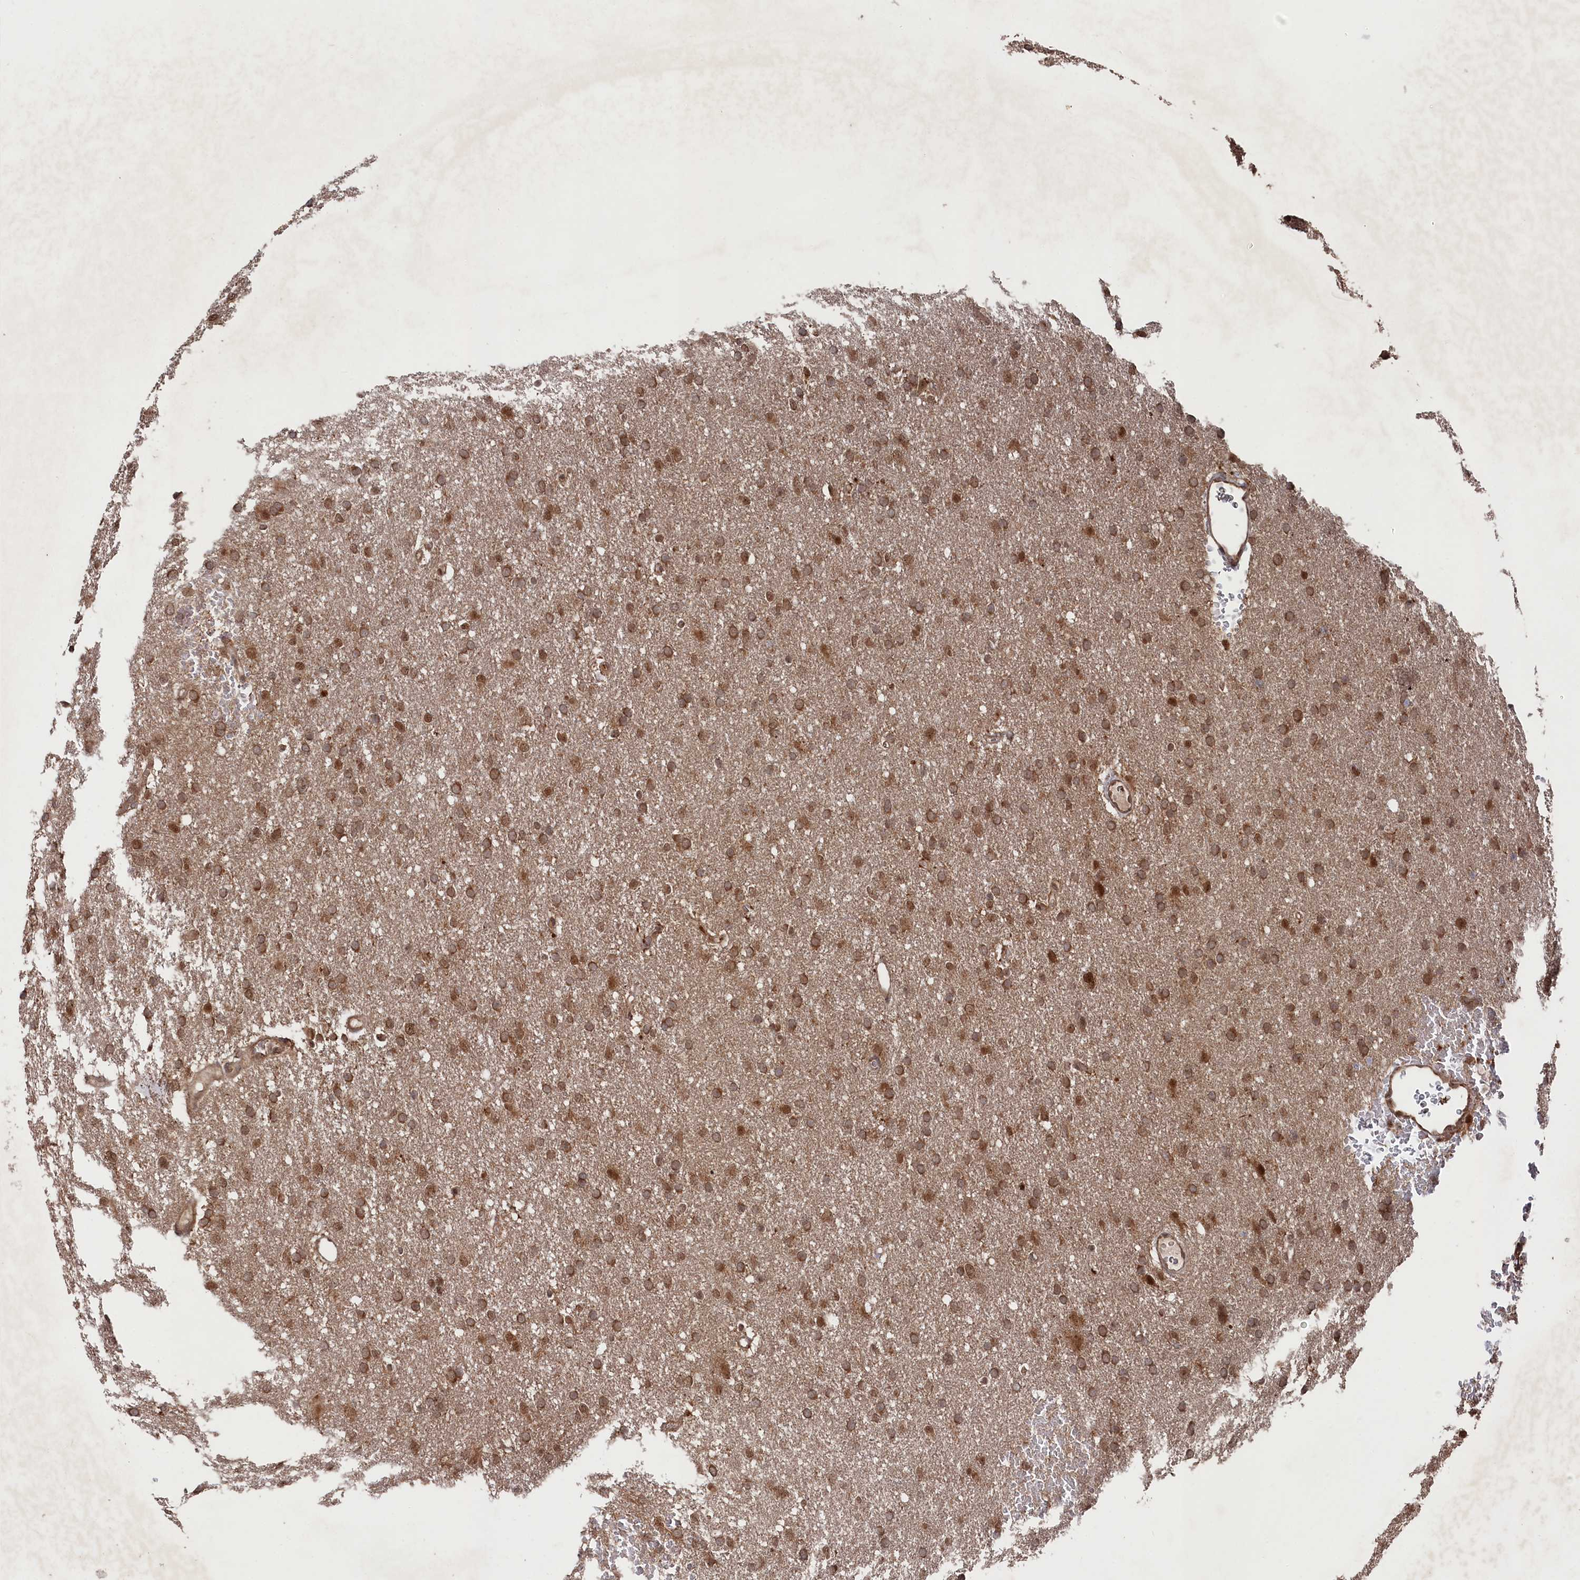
{"staining": {"intensity": "moderate", "quantity": ">75%", "location": "cytoplasmic/membranous"}, "tissue": "glioma", "cell_type": "Tumor cells", "image_type": "cancer", "snomed": [{"axis": "morphology", "description": "Glioma, malignant, High grade"}, {"axis": "topography", "description": "Cerebral cortex"}], "caption": "High-magnification brightfield microscopy of malignant glioma (high-grade) stained with DAB (3,3'-diaminobenzidine) (brown) and counterstained with hematoxylin (blue). tumor cells exhibit moderate cytoplasmic/membranous positivity is present in approximately>75% of cells.", "gene": "BORCS7", "patient": {"sex": "female", "age": 36}}